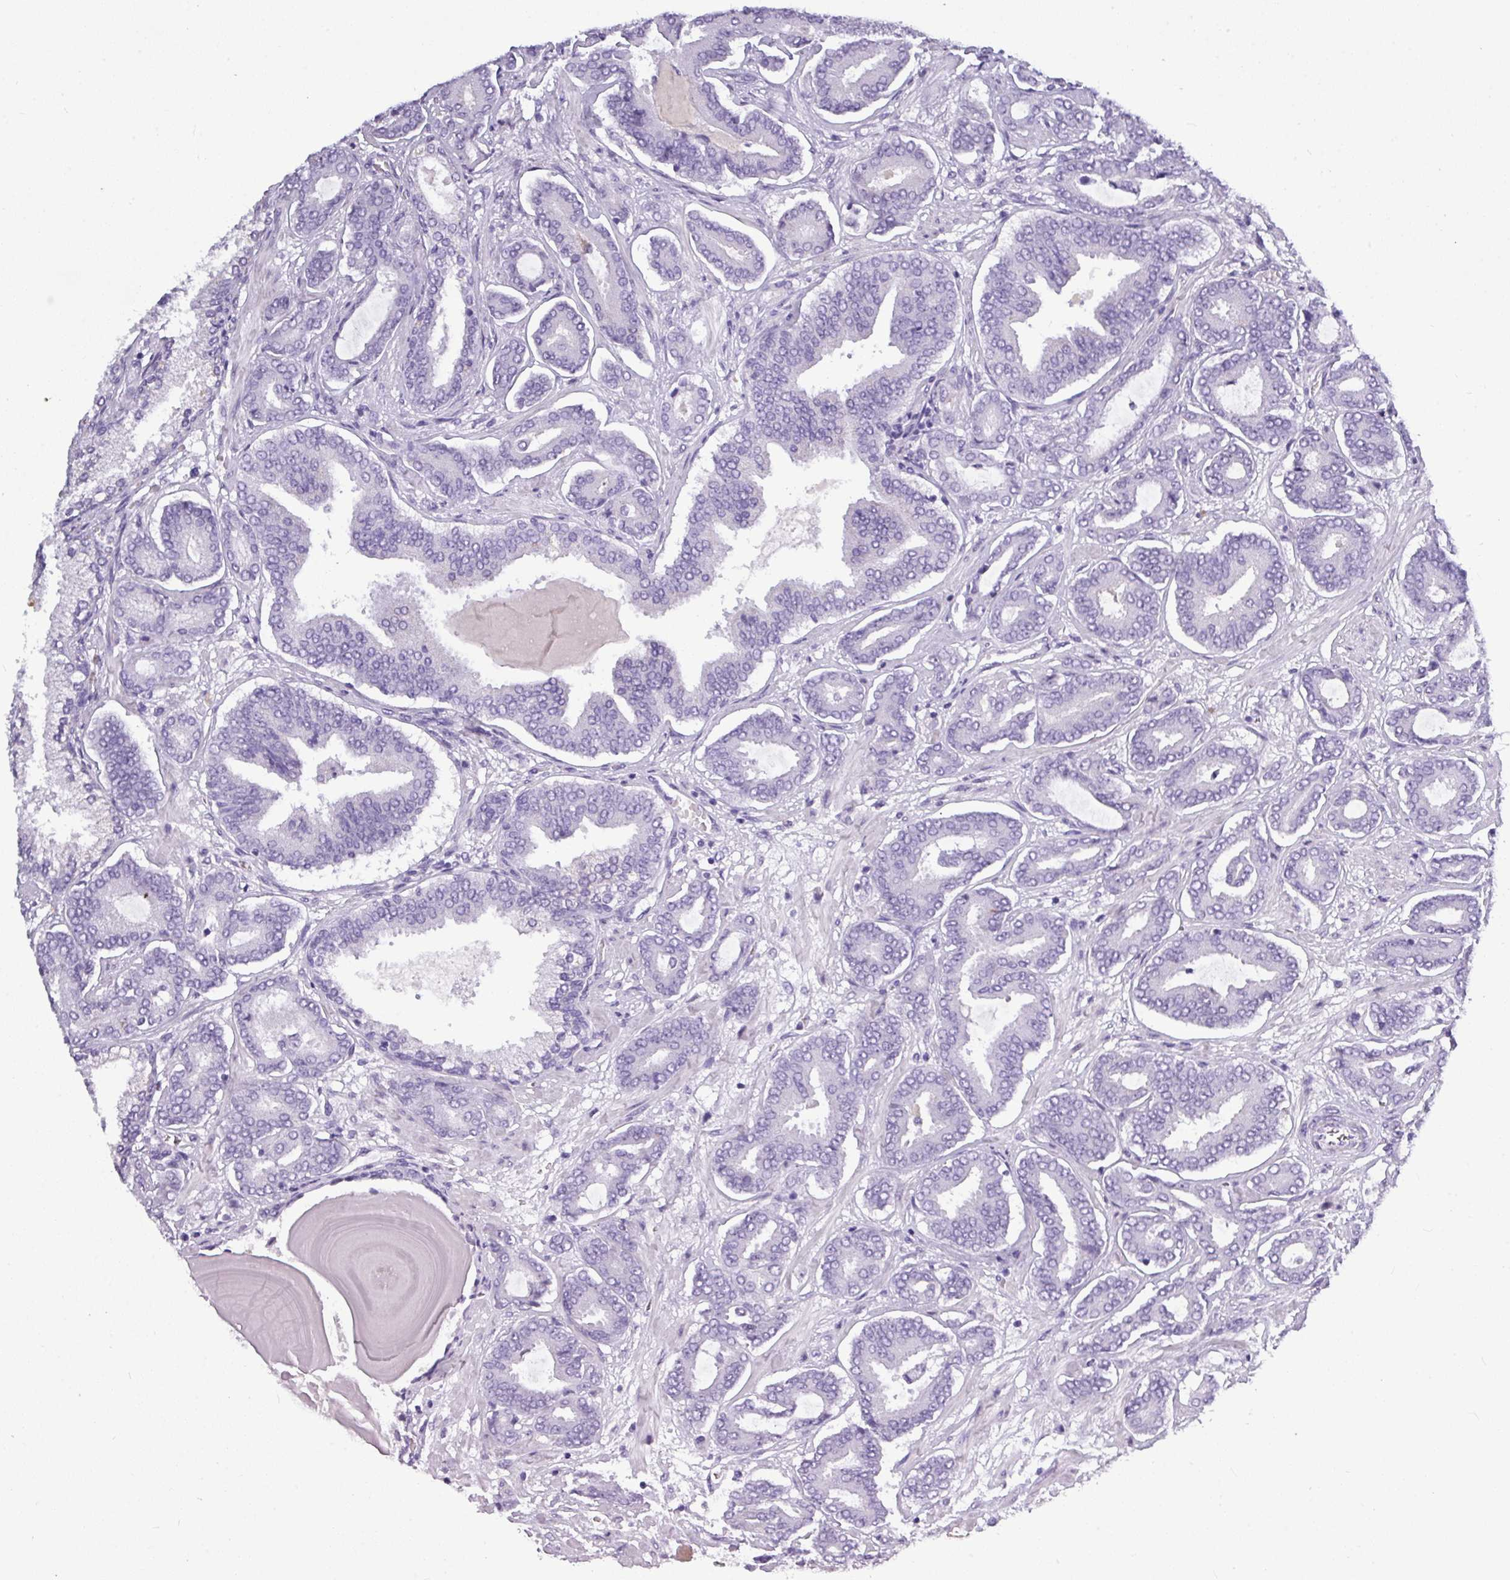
{"staining": {"intensity": "negative", "quantity": "none", "location": "none"}, "tissue": "prostate cancer", "cell_type": "Tumor cells", "image_type": "cancer", "snomed": [{"axis": "morphology", "description": "Adenocarcinoma, Low grade"}, {"axis": "topography", "description": "Prostate and seminal vesicle, NOS"}], "caption": "Low-grade adenocarcinoma (prostate) was stained to show a protein in brown. There is no significant positivity in tumor cells. Brightfield microscopy of IHC stained with DAB (brown) and hematoxylin (blue), captured at high magnification.", "gene": "TMEM91", "patient": {"sex": "male", "age": 61}}